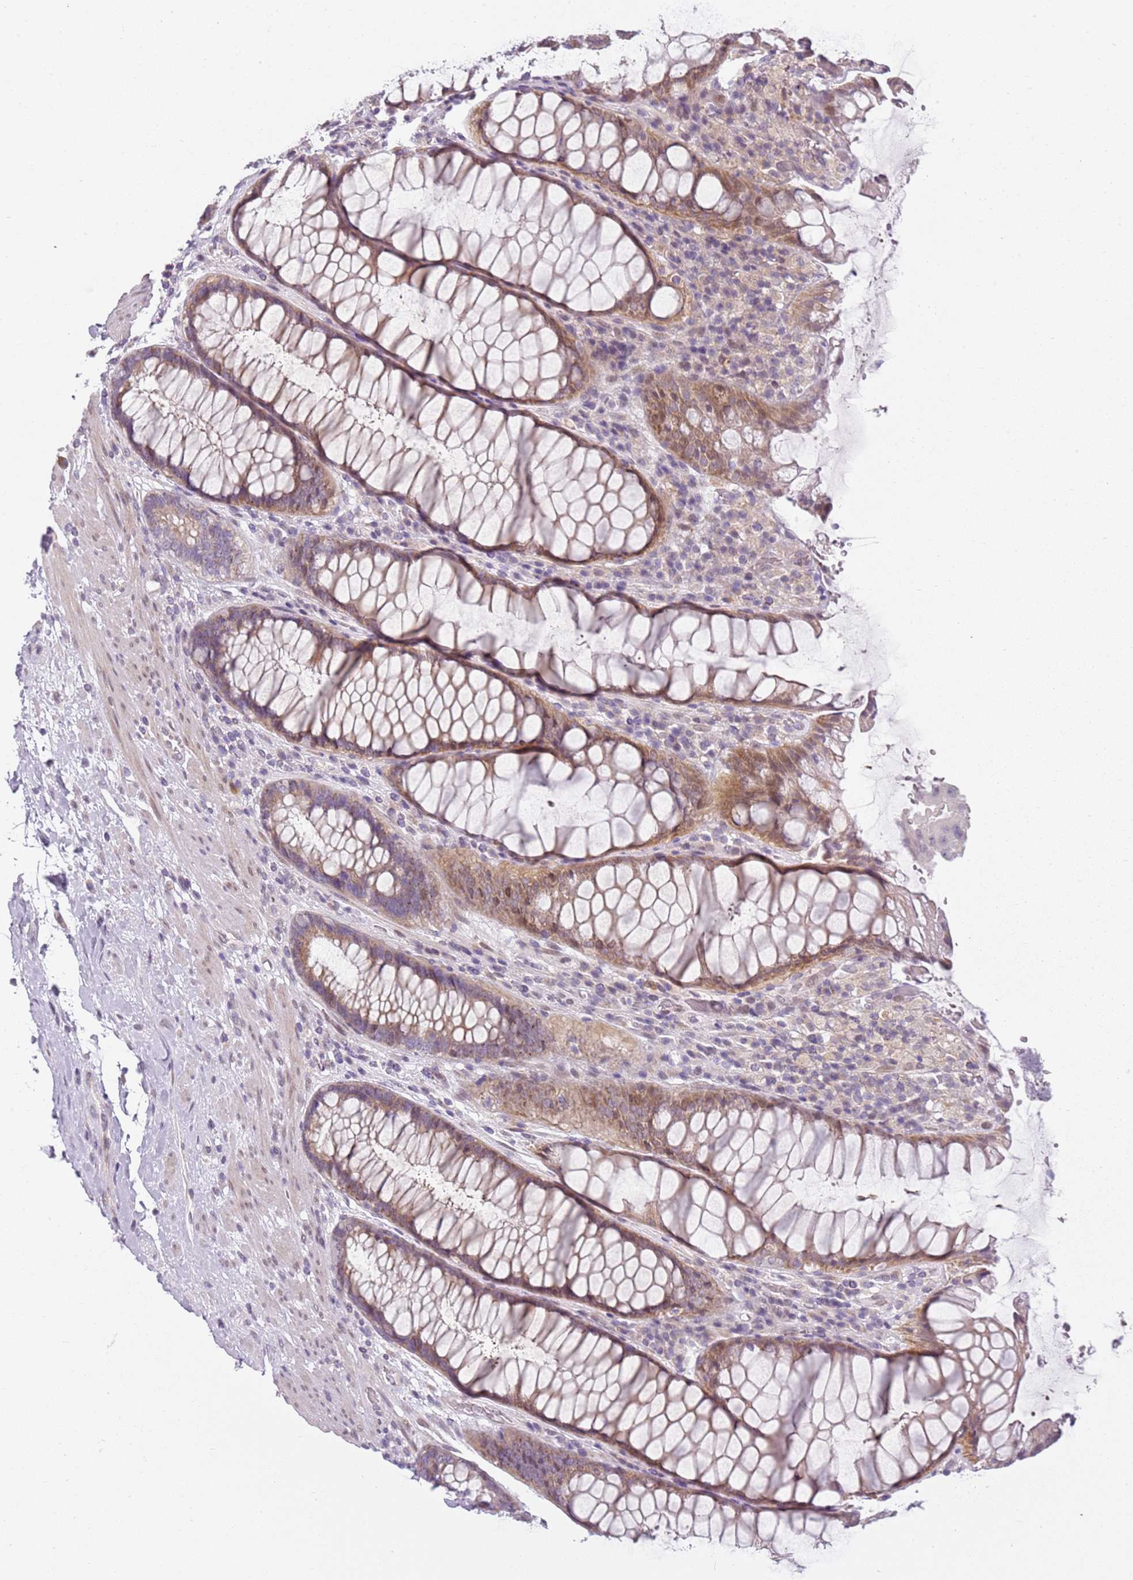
{"staining": {"intensity": "moderate", "quantity": ">75%", "location": "cytoplasmic/membranous"}, "tissue": "rectum", "cell_type": "Glandular cells", "image_type": "normal", "snomed": [{"axis": "morphology", "description": "Normal tissue, NOS"}, {"axis": "topography", "description": "Rectum"}], "caption": "IHC (DAB) staining of normal rectum shows moderate cytoplasmic/membranous protein positivity in approximately >75% of glandular cells. (Stains: DAB (3,3'-diaminobenzidine) in brown, nuclei in blue, Microscopy: brightfield microscopy at high magnification).", "gene": "DEFB116", "patient": {"sex": "male", "age": 64}}